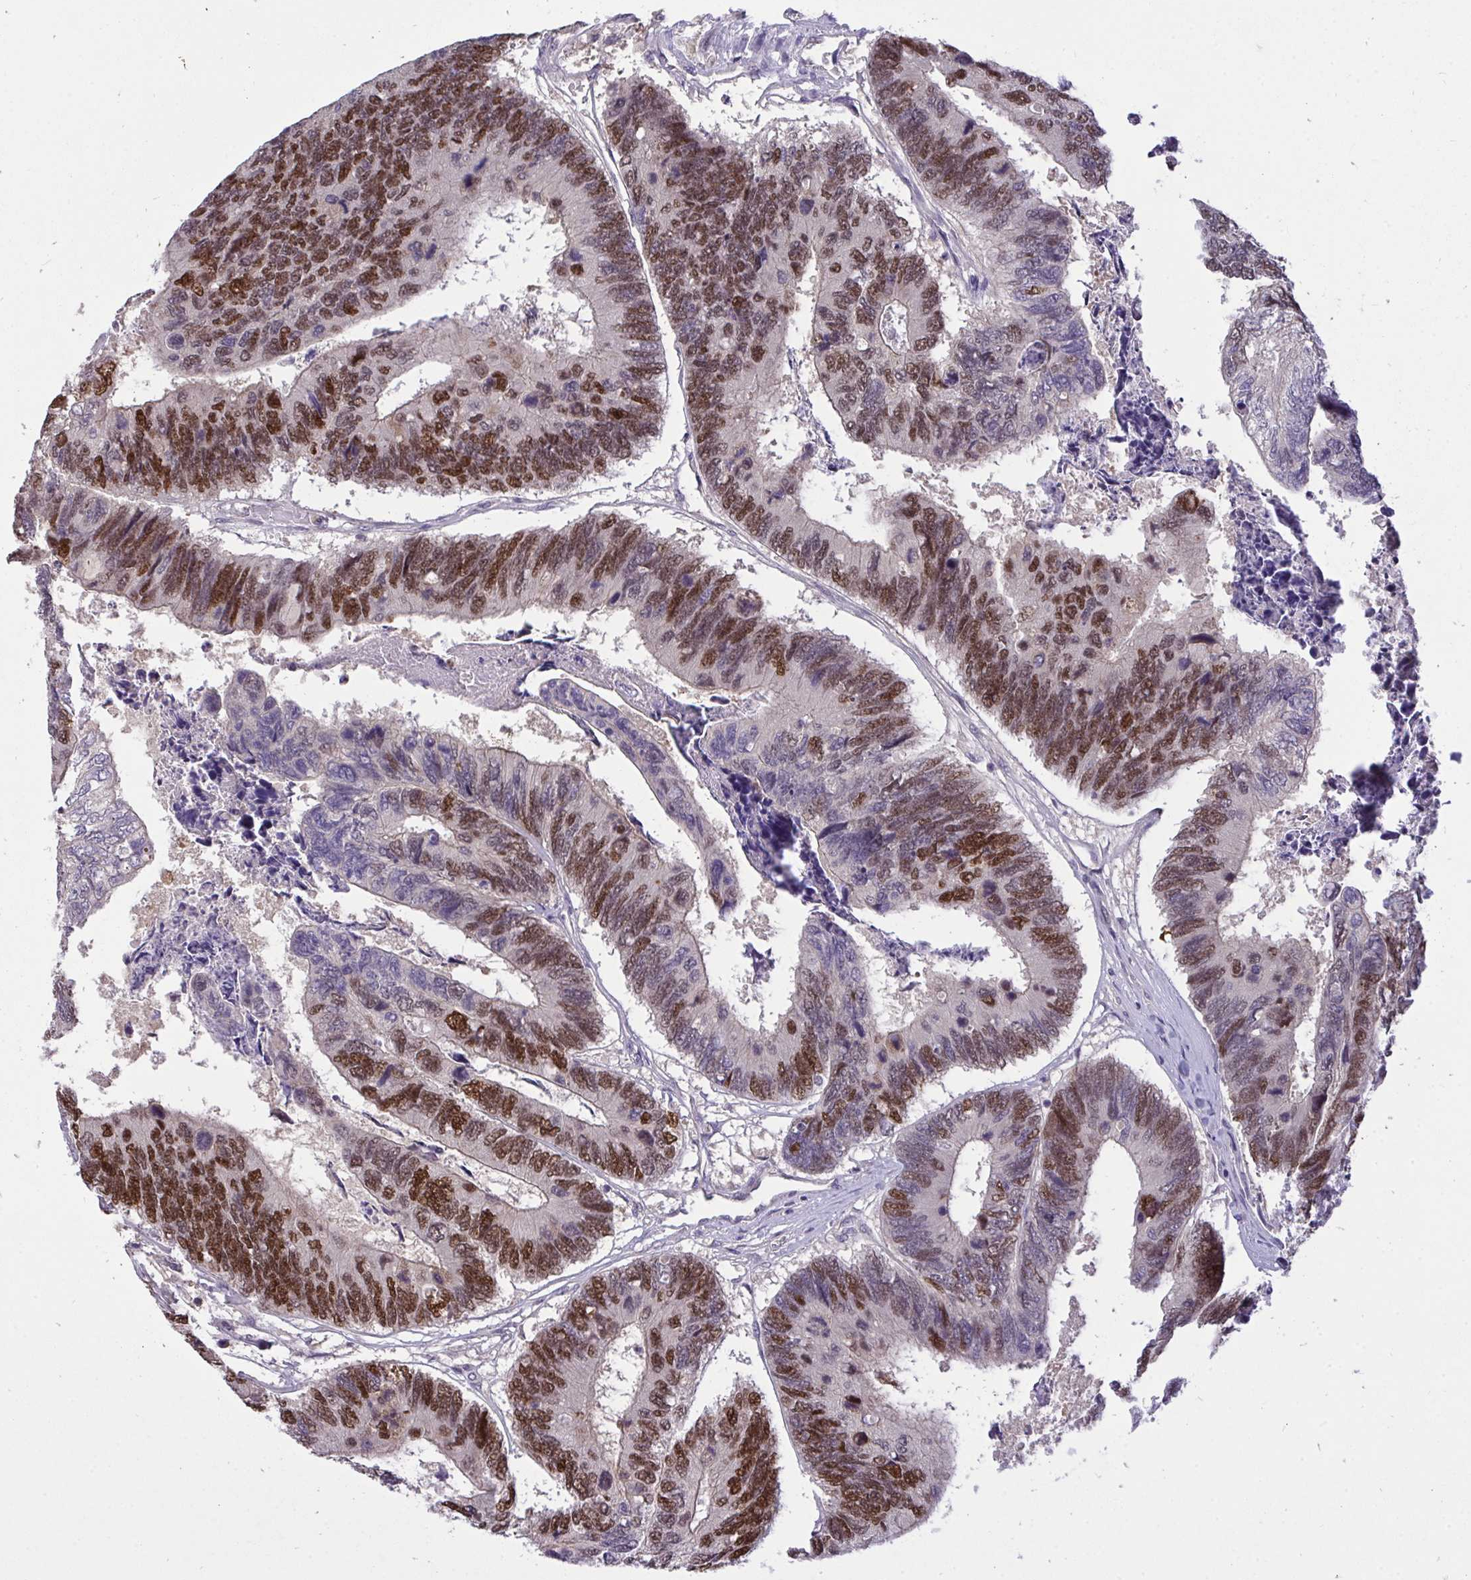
{"staining": {"intensity": "moderate", "quantity": "25%-75%", "location": "nuclear"}, "tissue": "colorectal cancer", "cell_type": "Tumor cells", "image_type": "cancer", "snomed": [{"axis": "morphology", "description": "Adenocarcinoma, NOS"}, {"axis": "topography", "description": "Colon"}], "caption": "The photomicrograph demonstrates staining of colorectal cancer (adenocarcinoma), revealing moderate nuclear protein expression (brown color) within tumor cells.", "gene": "C19orf54", "patient": {"sex": "female", "age": 67}}